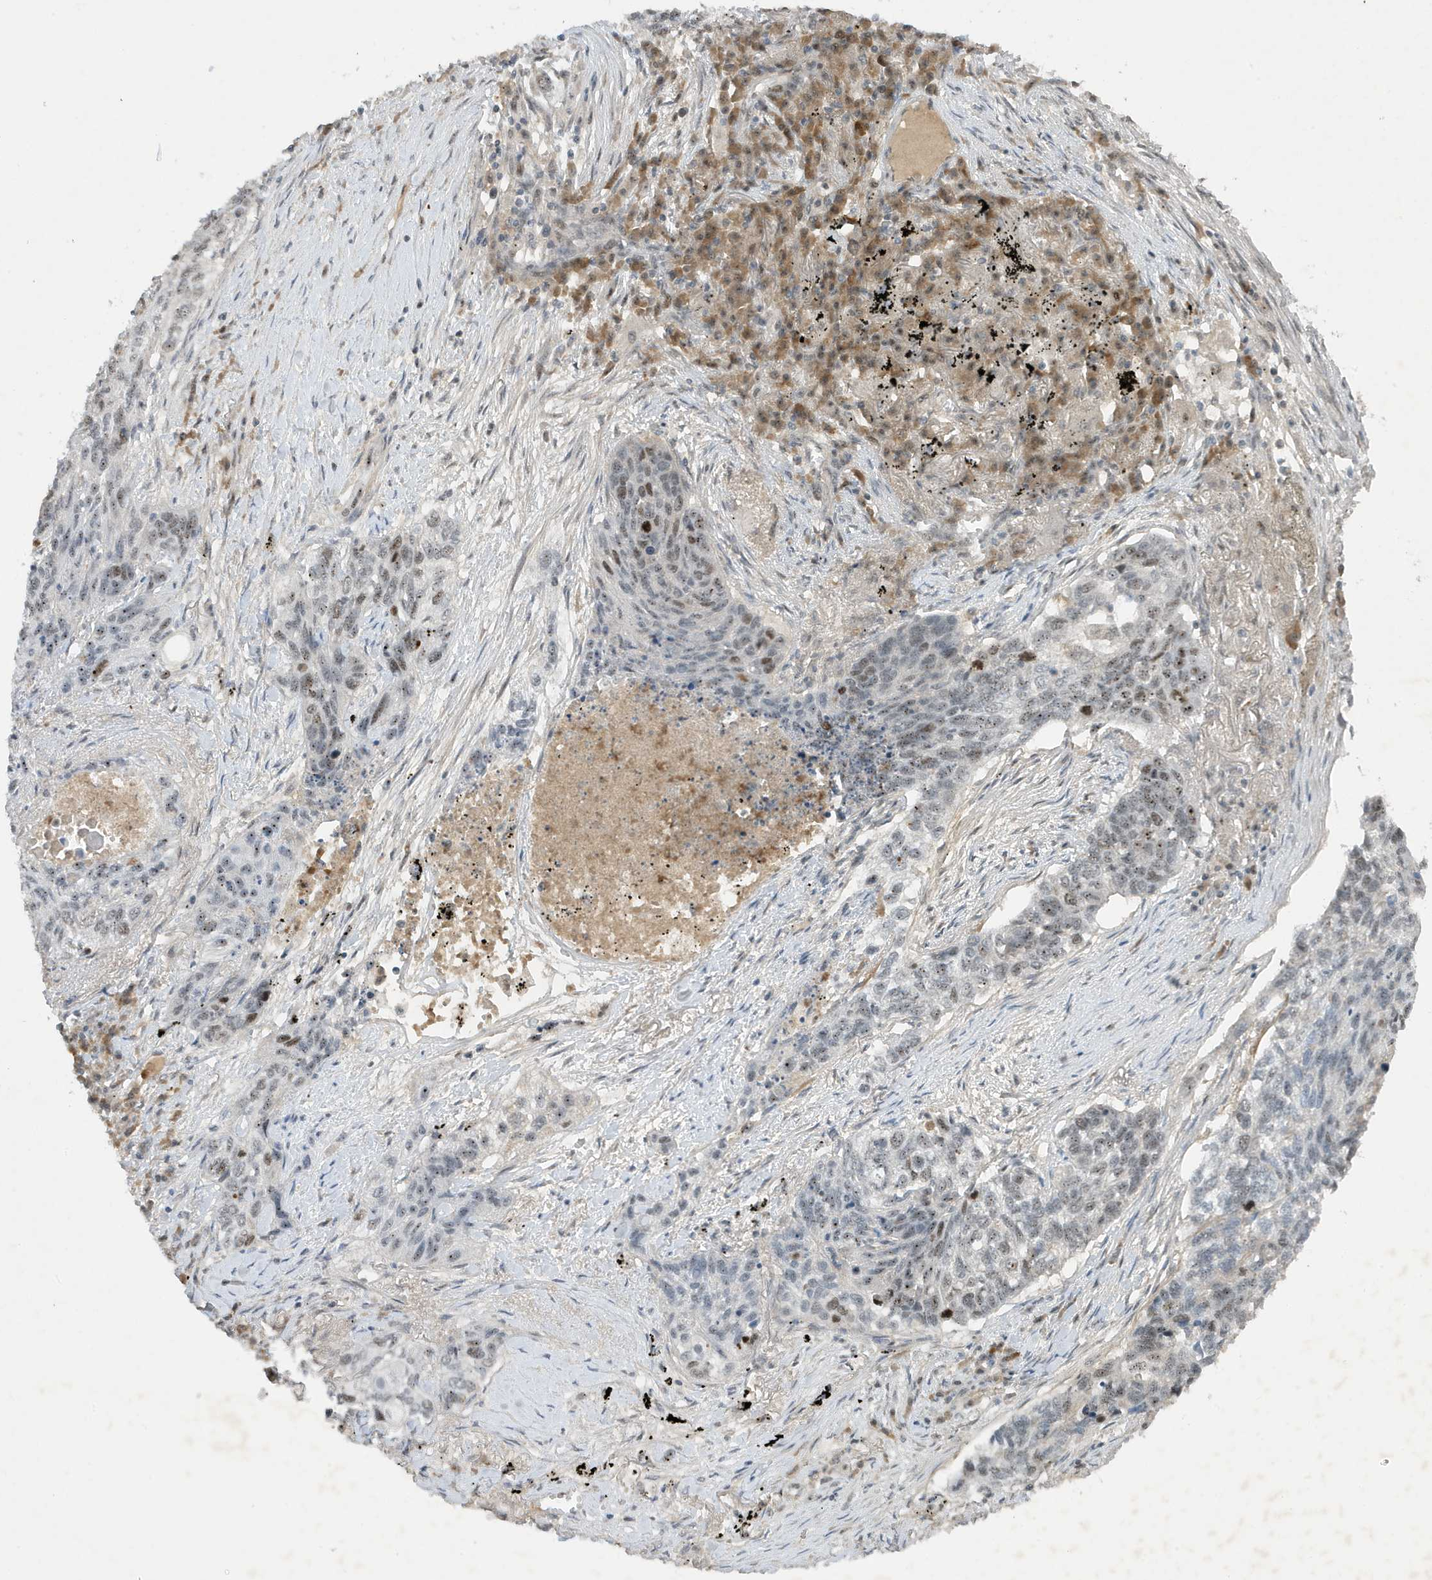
{"staining": {"intensity": "moderate", "quantity": "<25%", "location": "nuclear"}, "tissue": "lung cancer", "cell_type": "Tumor cells", "image_type": "cancer", "snomed": [{"axis": "morphology", "description": "Squamous cell carcinoma, NOS"}, {"axis": "topography", "description": "Lung"}], "caption": "A brown stain highlights moderate nuclear positivity of a protein in lung squamous cell carcinoma tumor cells.", "gene": "MAST3", "patient": {"sex": "female", "age": 63}}